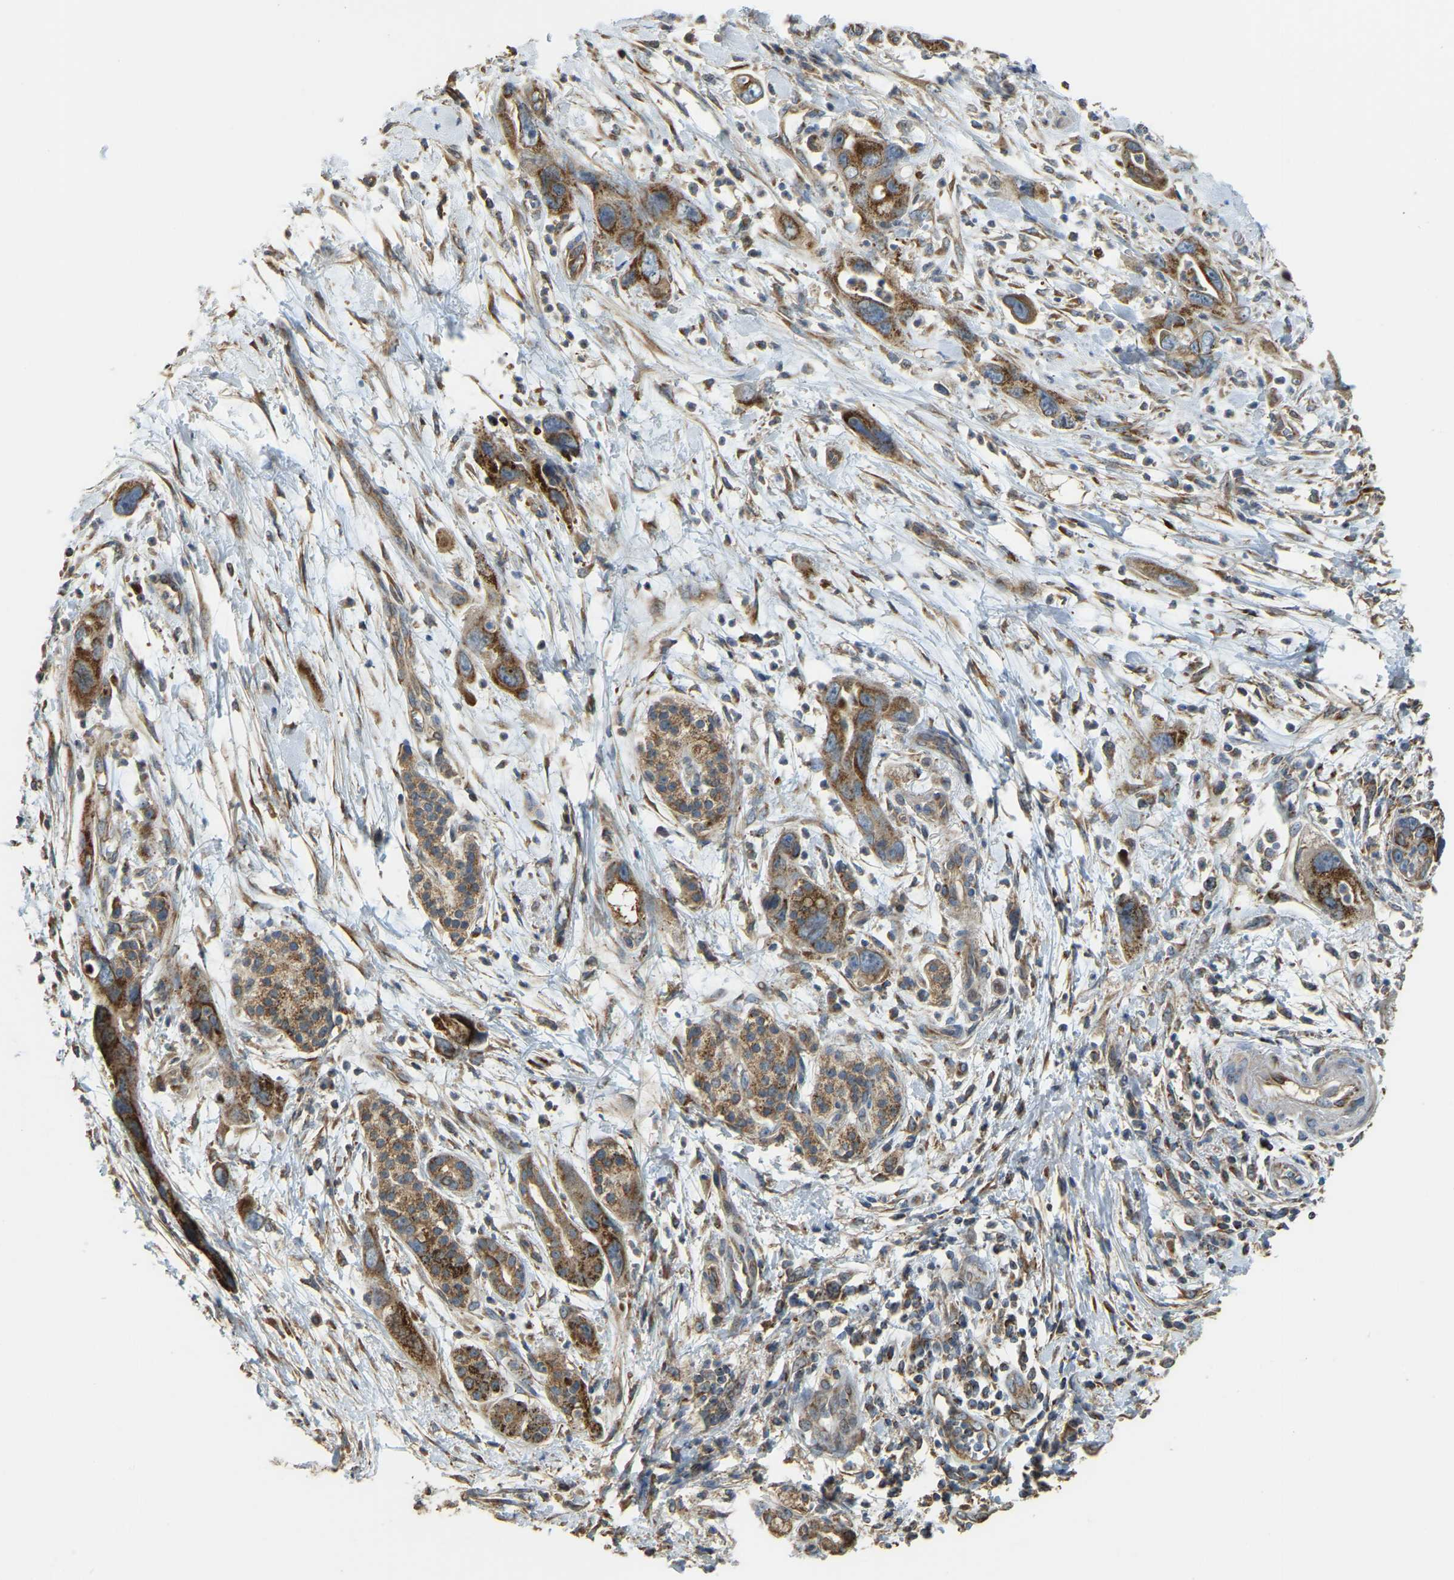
{"staining": {"intensity": "moderate", "quantity": ">75%", "location": "cytoplasmic/membranous"}, "tissue": "pancreatic cancer", "cell_type": "Tumor cells", "image_type": "cancer", "snomed": [{"axis": "morphology", "description": "Adenocarcinoma, NOS"}, {"axis": "topography", "description": "Pancreas"}], "caption": "Pancreatic adenocarcinoma was stained to show a protein in brown. There is medium levels of moderate cytoplasmic/membranous staining in approximately >75% of tumor cells. Ihc stains the protein of interest in brown and the nuclei are stained blue.", "gene": "PSMD7", "patient": {"sex": "female", "age": 70}}